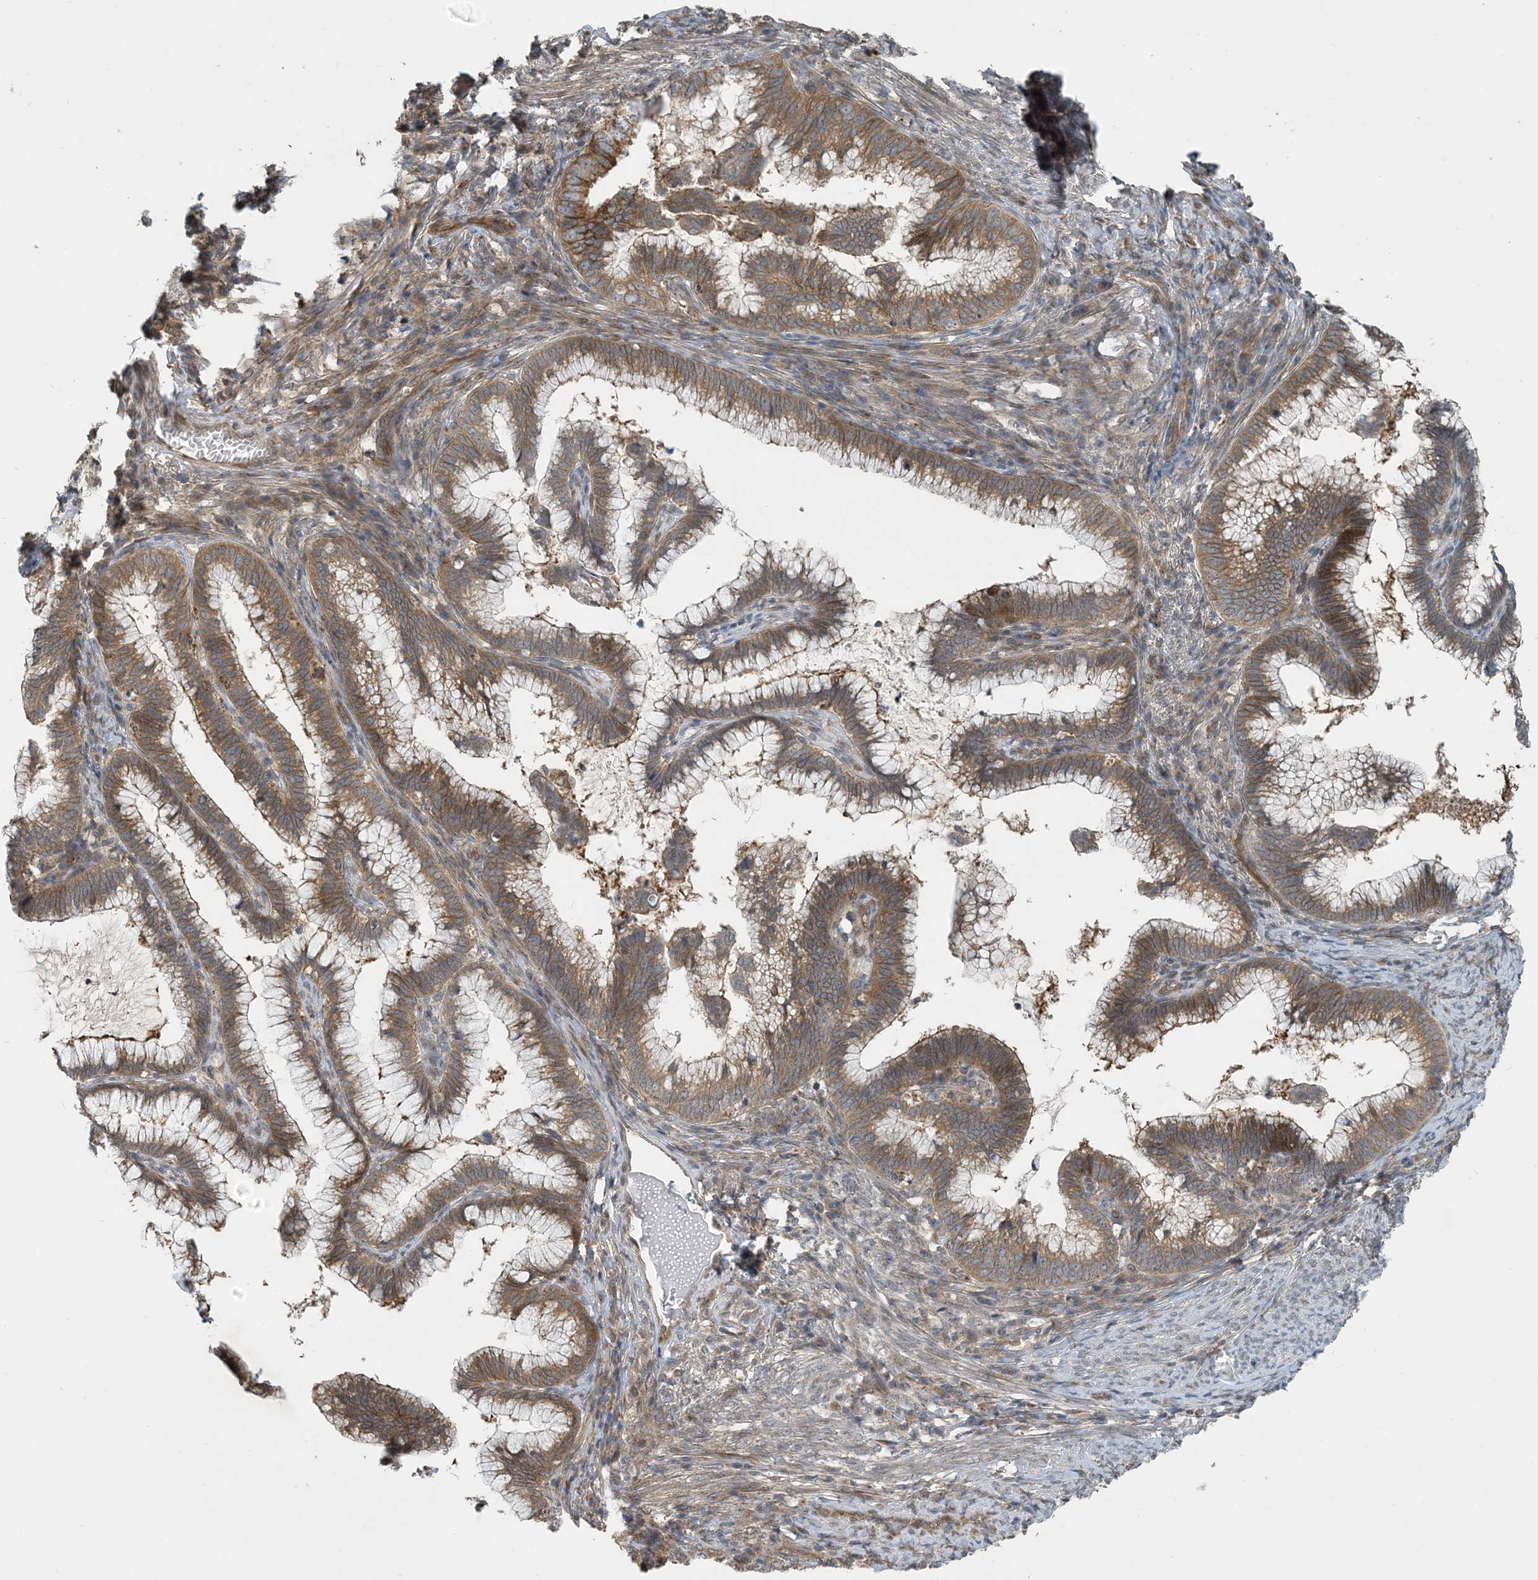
{"staining": {"intensity": "moderate", "quantity": ">75%", "location": "cytoplasmic/membranous"}, "tissue": "cervical cancer", "cell_type": "Tumor cells", "image_type": "cancer", "snomed": [{"axis": "morphology", "description": "Adenocarcinoma, NOS"}, {"axis": "topography", "description": "Cervix"}], "caption": "Immunohistochemical staining of adenocarcinoma (cervical) reveals medium levels of moderate cytoplasmic/membranous expression in about >75% of tumor cells.", "gene": "ZBTB3", "patient": {"sex": "female", "age": 36}}